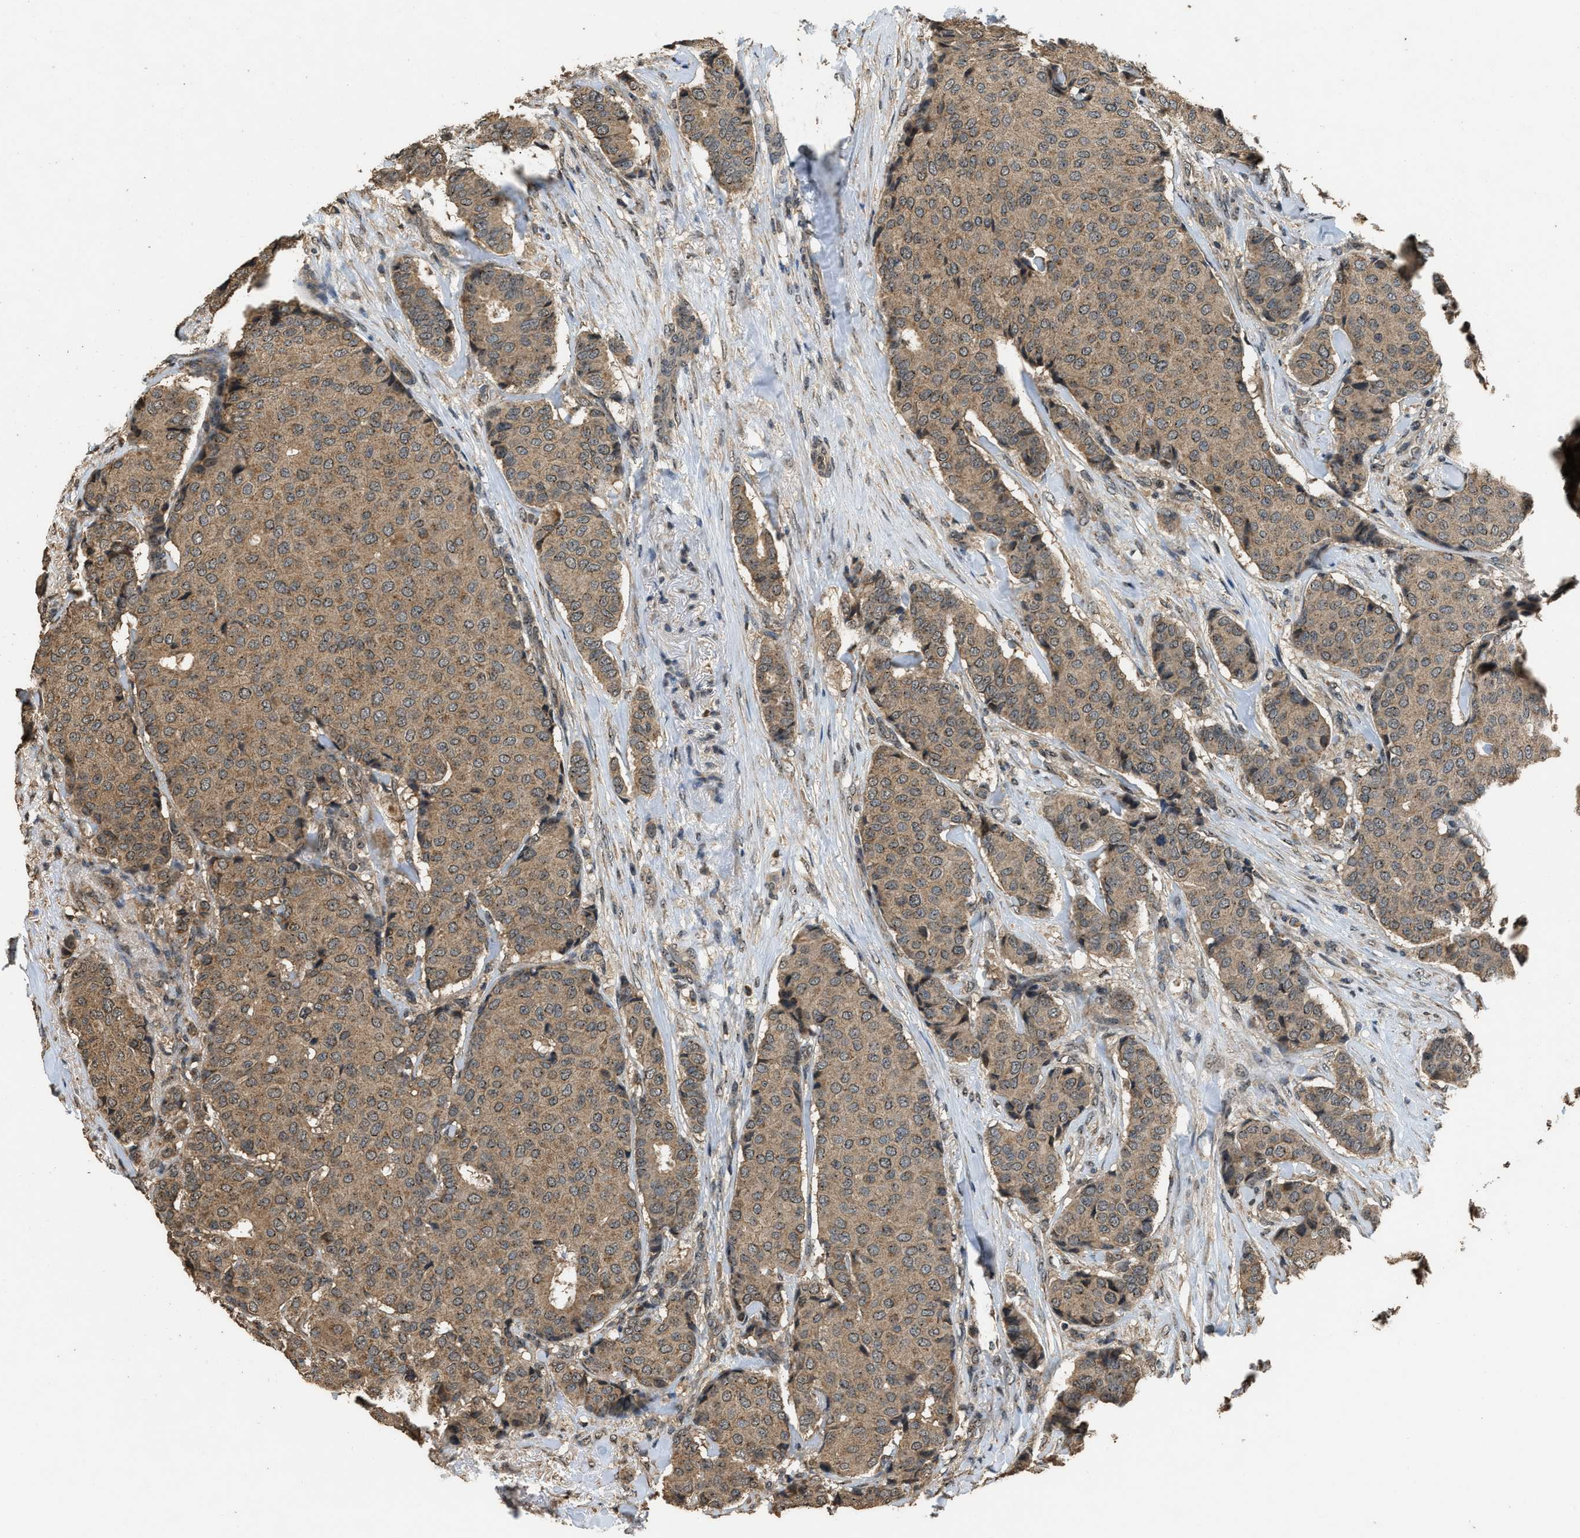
{"staining": {"intensity": "weak", "quantity": ">75%", "location": "cytoplasmic/membranous"}, "tissue": "breast cancer", "cell_type": "Tumor cells", "image_type": "cancer", "snomed": [{"axis": "morphology", "description": "Duct carcinoma"}, {"axis": "topography", "description": "Breast"}], "caption": "Infiltrating ductal carcinoma (breast) stained with DAB (3,3'-diaminobenzidine) immunohistochemistry displays low levels of weak cytoplasmic/membranous expression in about >75% of tumor cells.", "gene": "DENND6B", "patient": {"sex": "female", "age": 75}}